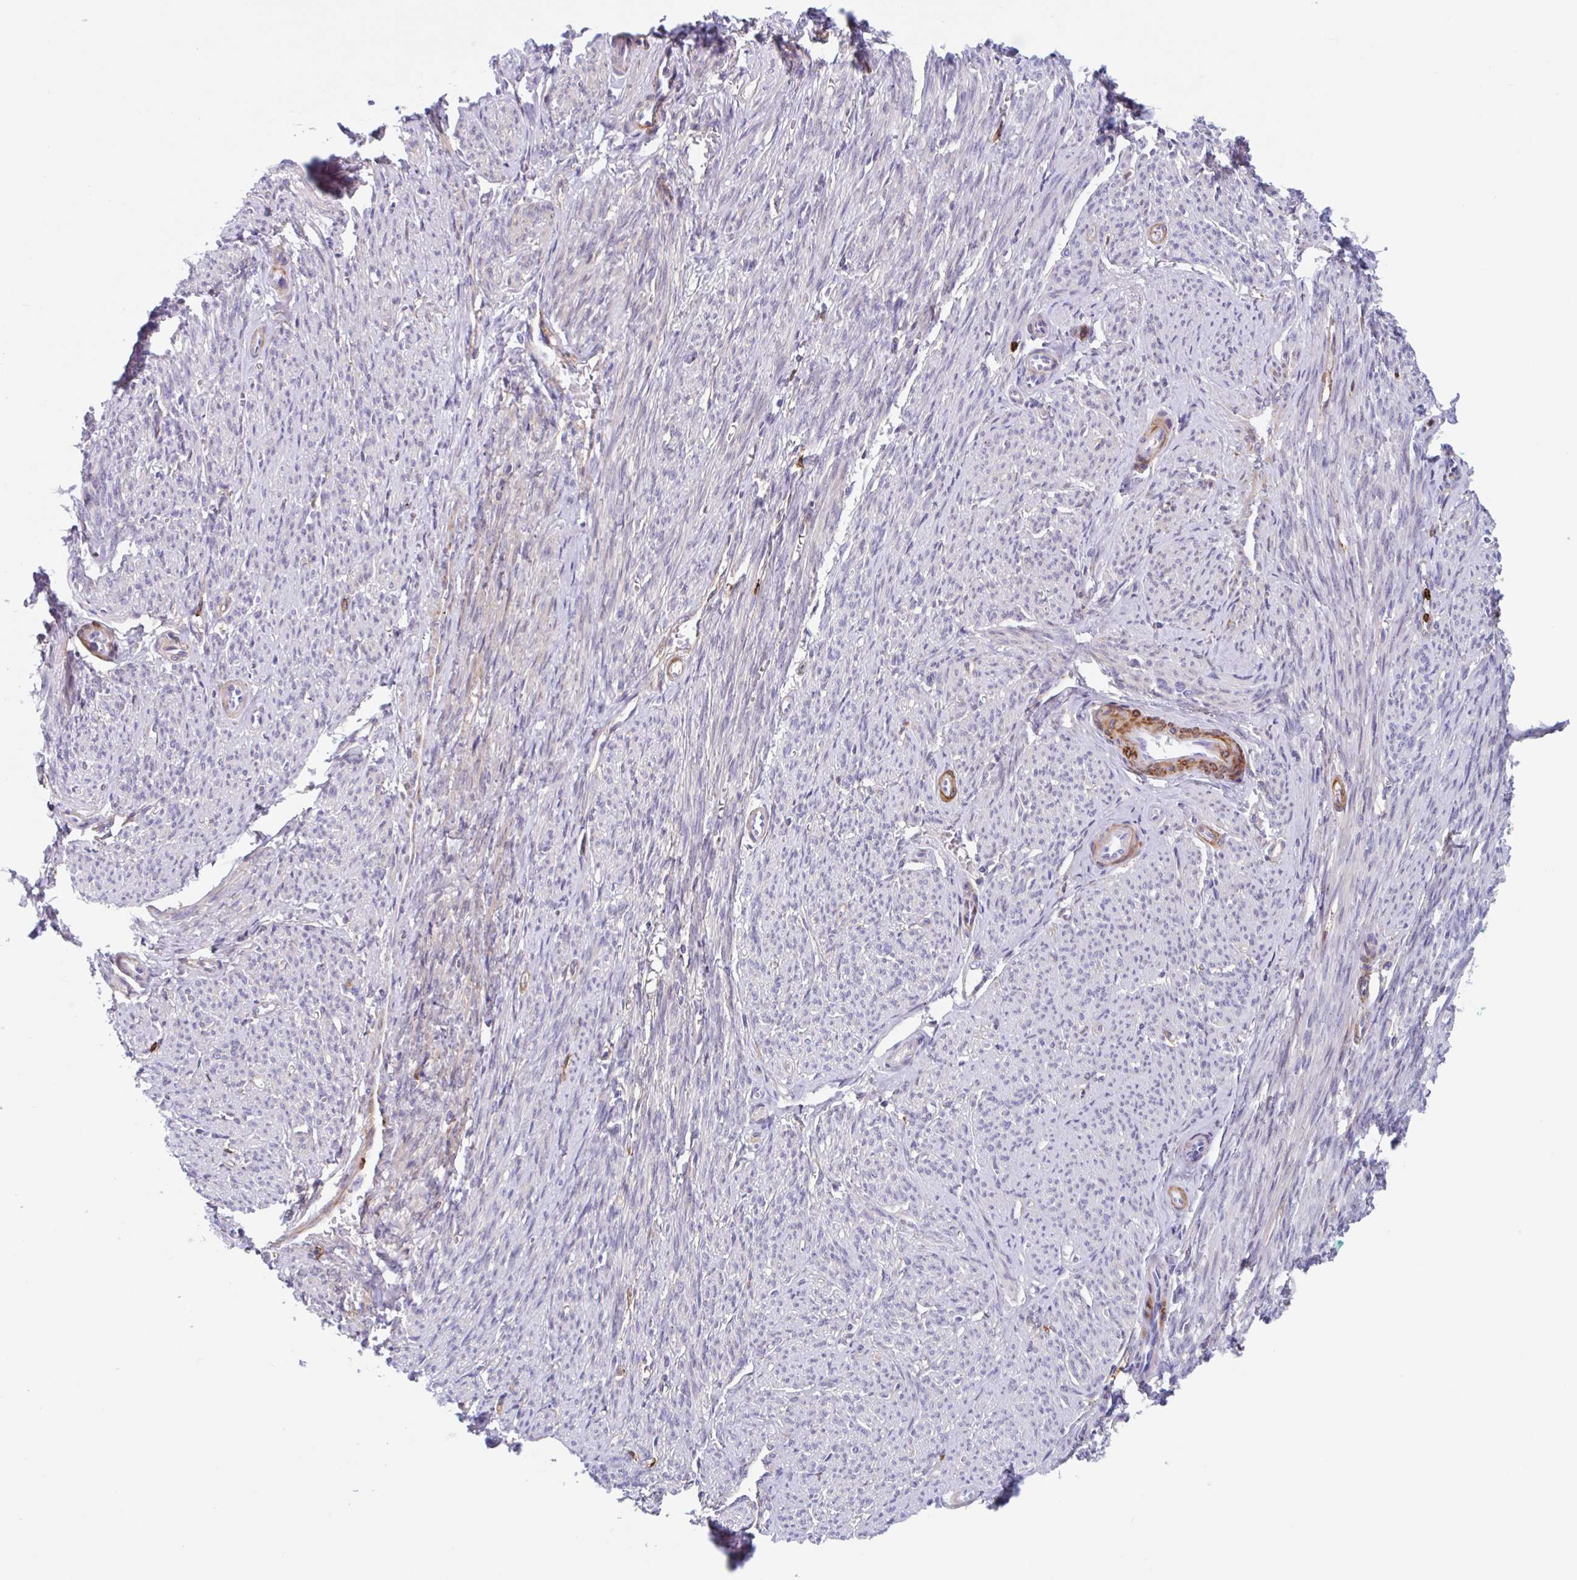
{"staining": {"intensity": "weak", "quantity": "25%-75%", "location": "cytoplasmic/membranous"}, "tissue": "smooth muscle", "cell_type": "Smooth muscle cells", "image_type": "normal", "snomed": [{"axis": "morphology", "description": "Normal tissue, NOS"}, {"axis": "topography", "description": "Smooth muscle"}], "caption": "Brown immunohistochemical staining in unremarkable human smooth muscle exhibits weak cytoplasmic/membranous expression in approximately 25%-75% of smooth muscle cells.", "gene": "EFHD1", "patient": {"sex": "female", "age": 65}}